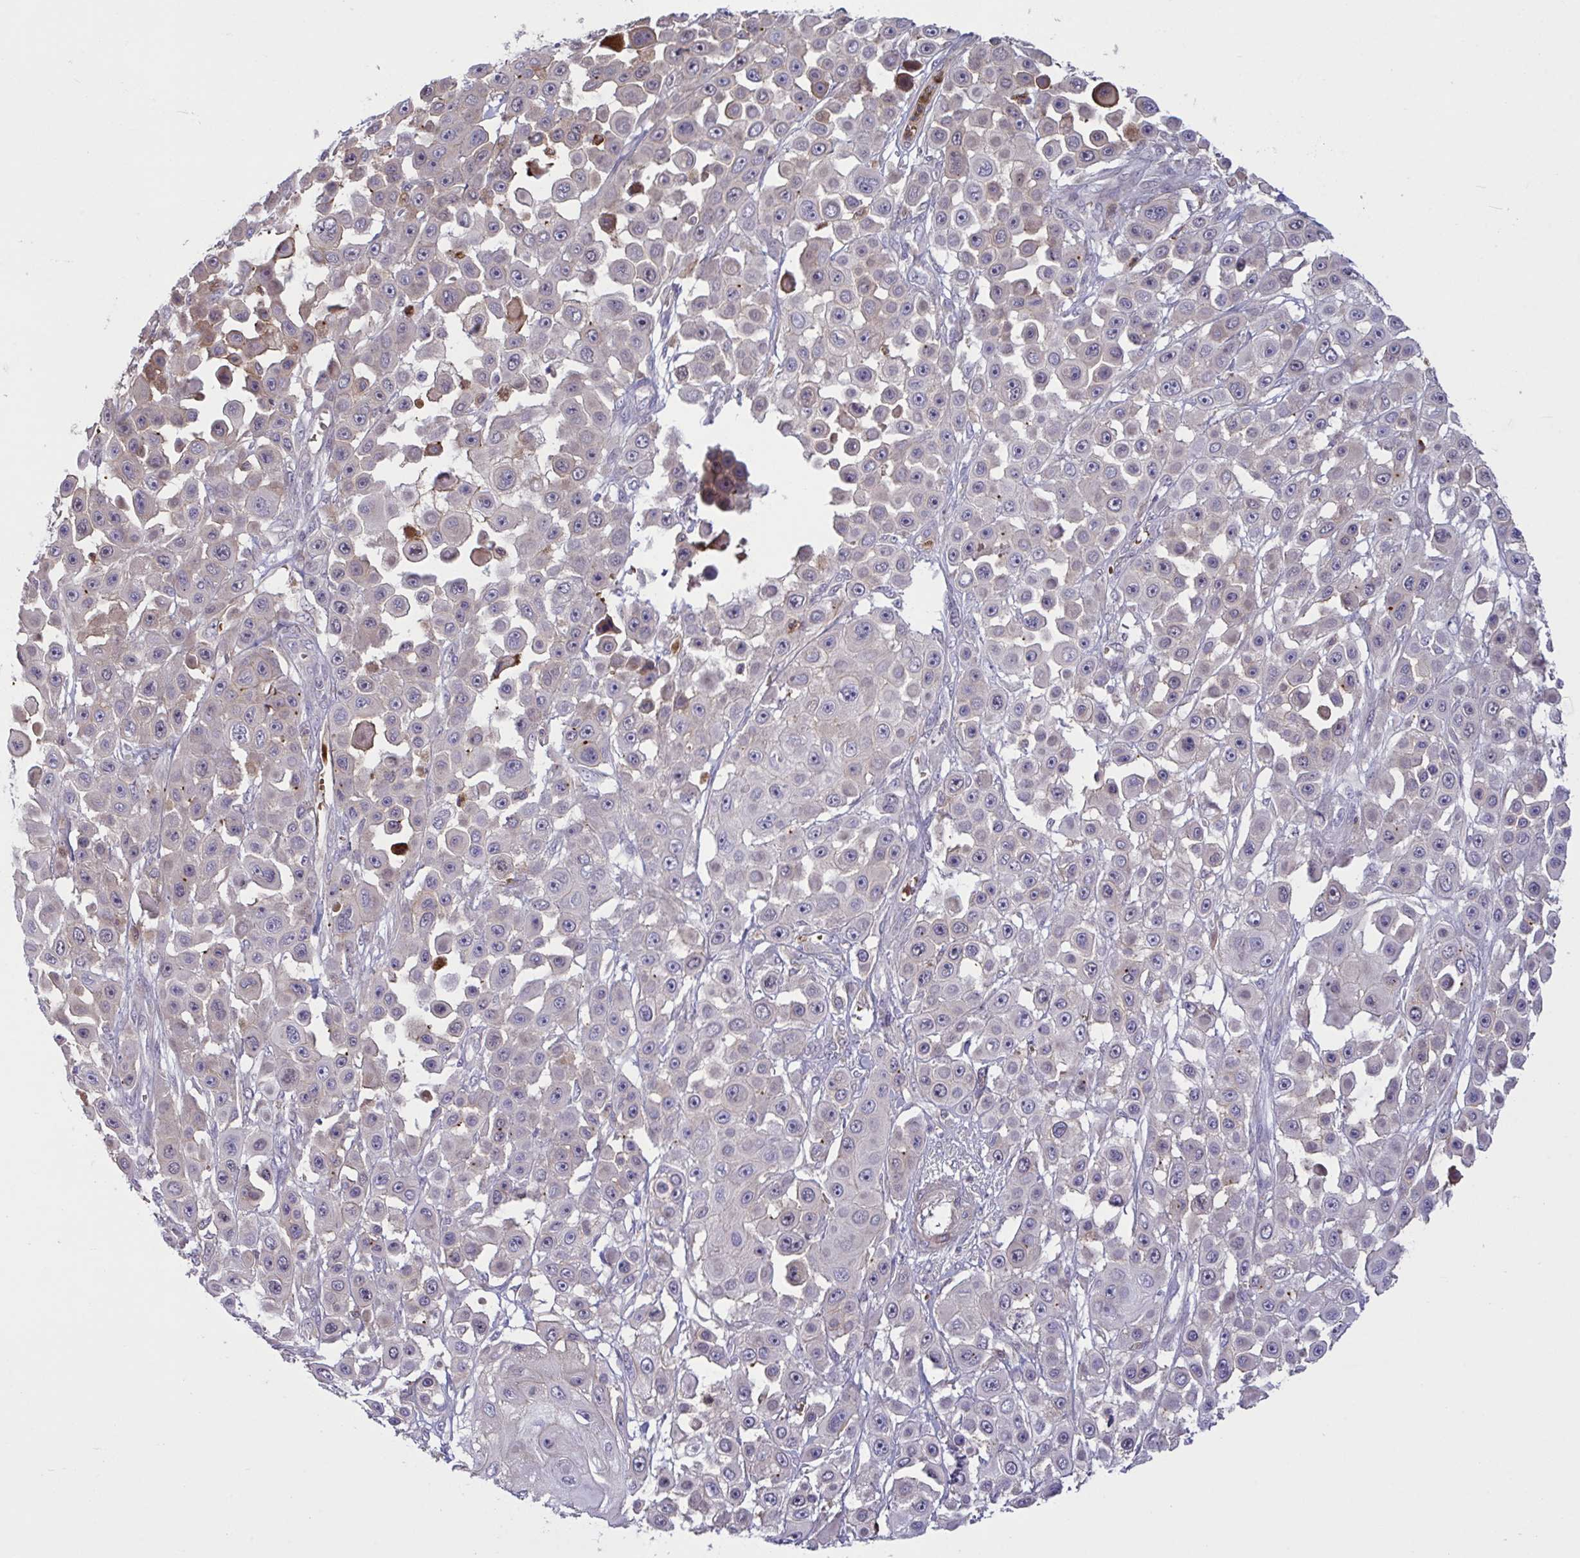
{"staining": {"intensity": "negative", "quantity": "none", "location": "none"}, "tissue": "skin cancer", "cell_type": "Tumor cells", "image_type": "cancer", "snomed": [{"axis": "morphology", "description": "Squamous cell carcinoma, NOS"}, {"axis": "topography", "description": "Skin"}], "caption": "IHC photomicrograph of skin cancer stained for a protein (brown), which demonstrates no positivity in tumor cells.", "gene": "IL1R1", "patient": {"sex": "male", "age": 67}}